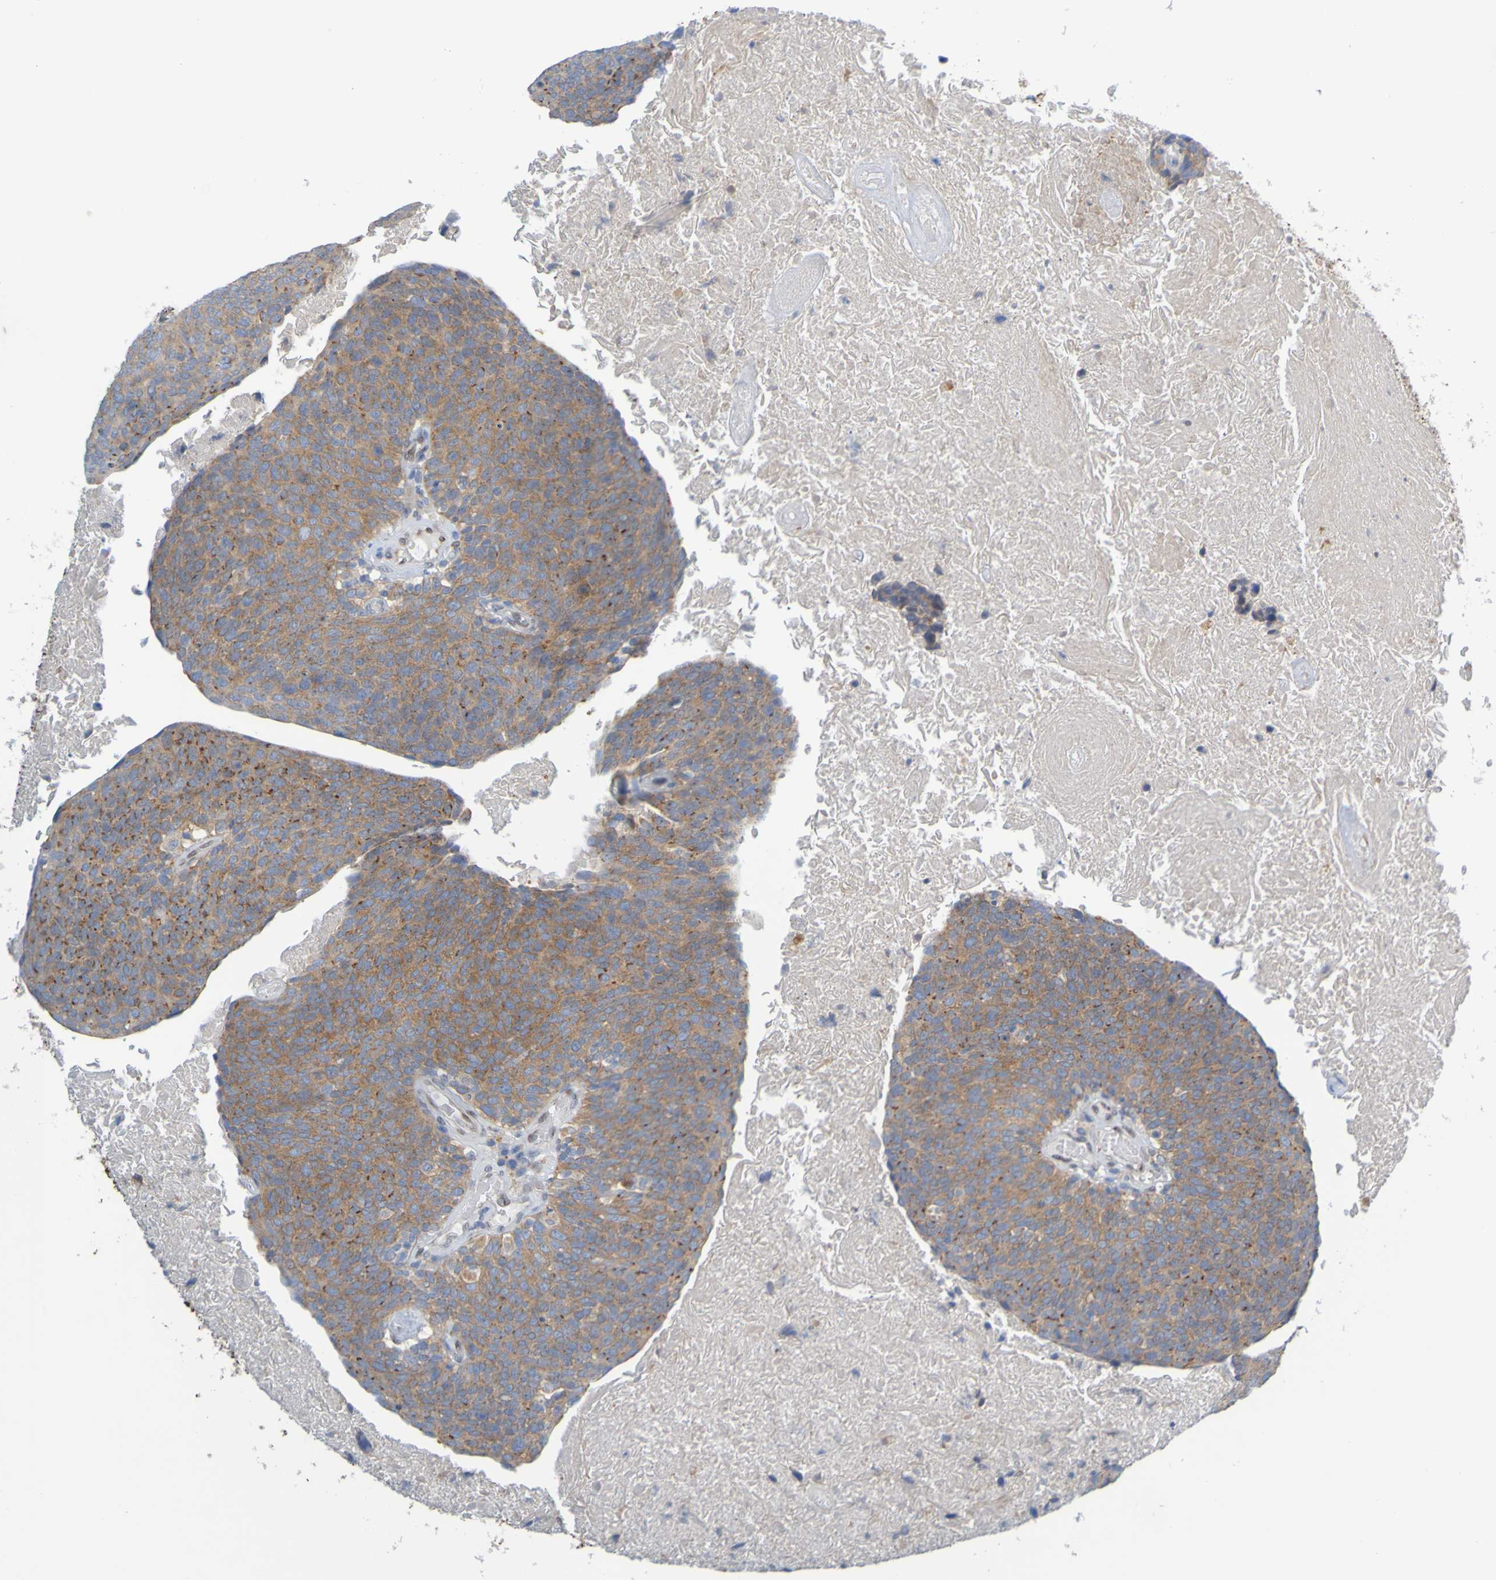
{"staining": {"intensity": "moderate", "quantity": ">75%", "location": "cytoplasmic/membranous"}, "tissue": "head and neck cancer", "cell_type": "Tumor cells", "image_type": "cancer", "snomed": [{"axis": "morphology", "description": "Squamous cell carcinoma, NOS"}, {"axis": "morphology", "description": "Squamous cell carcinoma, metastatic, NOS"}, {"axis": "topography", "description": "Lymph node"}, {"axis": "topography", "description": "Head-Neck"}], "caption": "Immunohistochemistry (IHC) staining of head and neck cancer, which demonstrates medium levels of moderate cytoplasmic/membranous expression in about >75% of tumor cells indicating moderate cytoplasmic/membranous protein positivity. The staining was performed using DAB (3,3'-diaminobenzidine) (brown) for protein detection and nuclei were counterstained in hematoxylin (blue).", "gene": "MAG", "patient": {"sex": "male", "age": 62}}